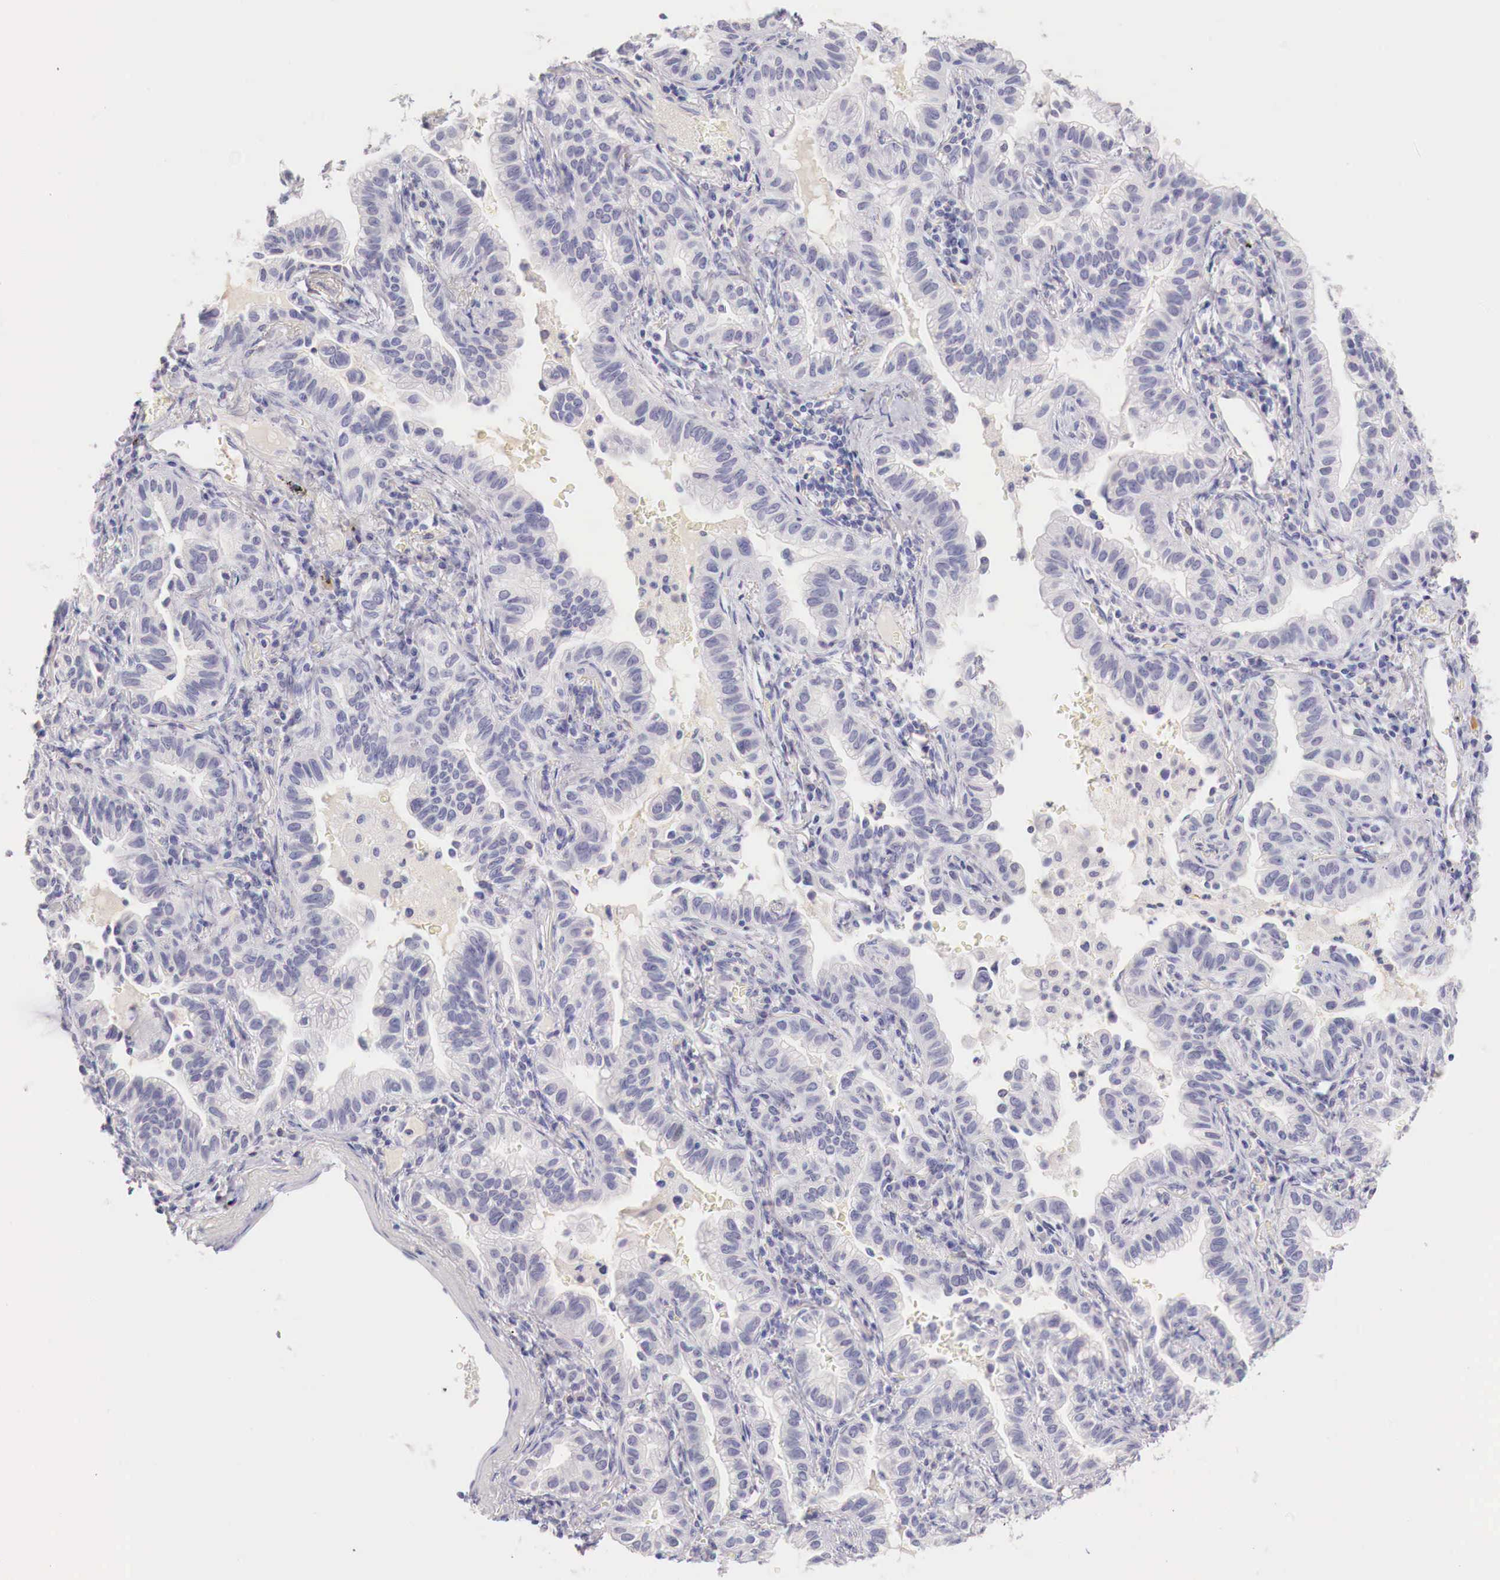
{"staining": {"intensity": "negative", "quantity": "none", "location": "none"}, "tissue": "lung cancer", "cell_type": "Tumor cells", "image_type": "cancer", "snomed": [{"axis": "morphology", "description": "Adenocarcinoma, NOS"}, {"axis": "topography", "description": "Lung"}], "caption": "This is a photomicrograph of immunohistochemistry (IHC) staining of lung cancer, which shows no positivity in tumor cells.", "gene": "ITIH6", "patient": {"sex": "female", "age": 50}}